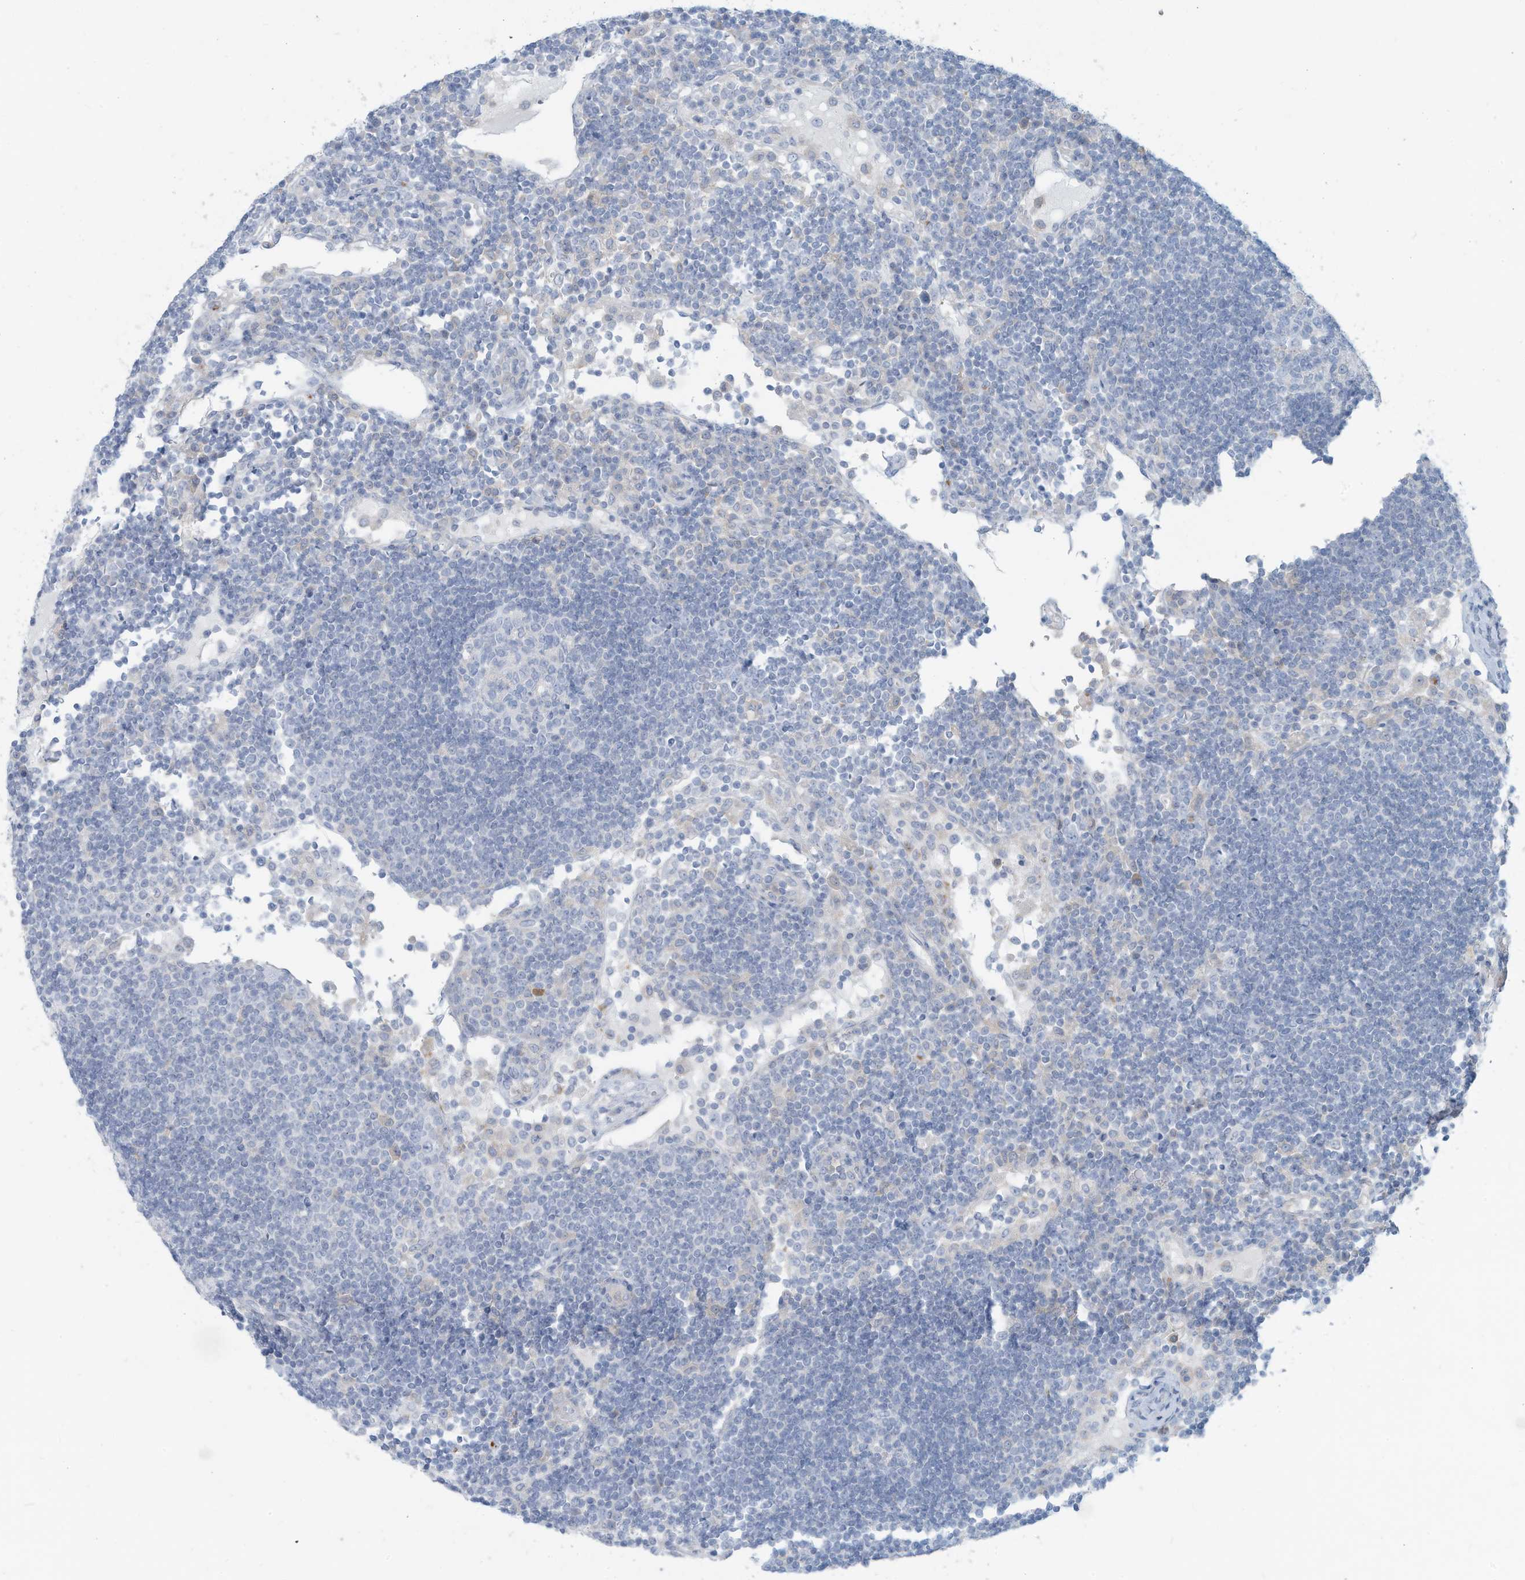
{"staining": {"intensity": "negative", "quantity": "none", "location": "none"}, "tissue": "lymph node", "cell_type": "Germinal center cells", "image_type": "normal", "snomed": [{"axis": "morphology", "description": "Normal tissue, NOS"}, {"axis": "topography", "description": "Lymph node"}], "caption": "Photomicrograph shows no significant protein positivity in germinal center cells of unremarkable lymph node.", "gene": "ERI2", "patient": {"sex": "female", "age": 53}}